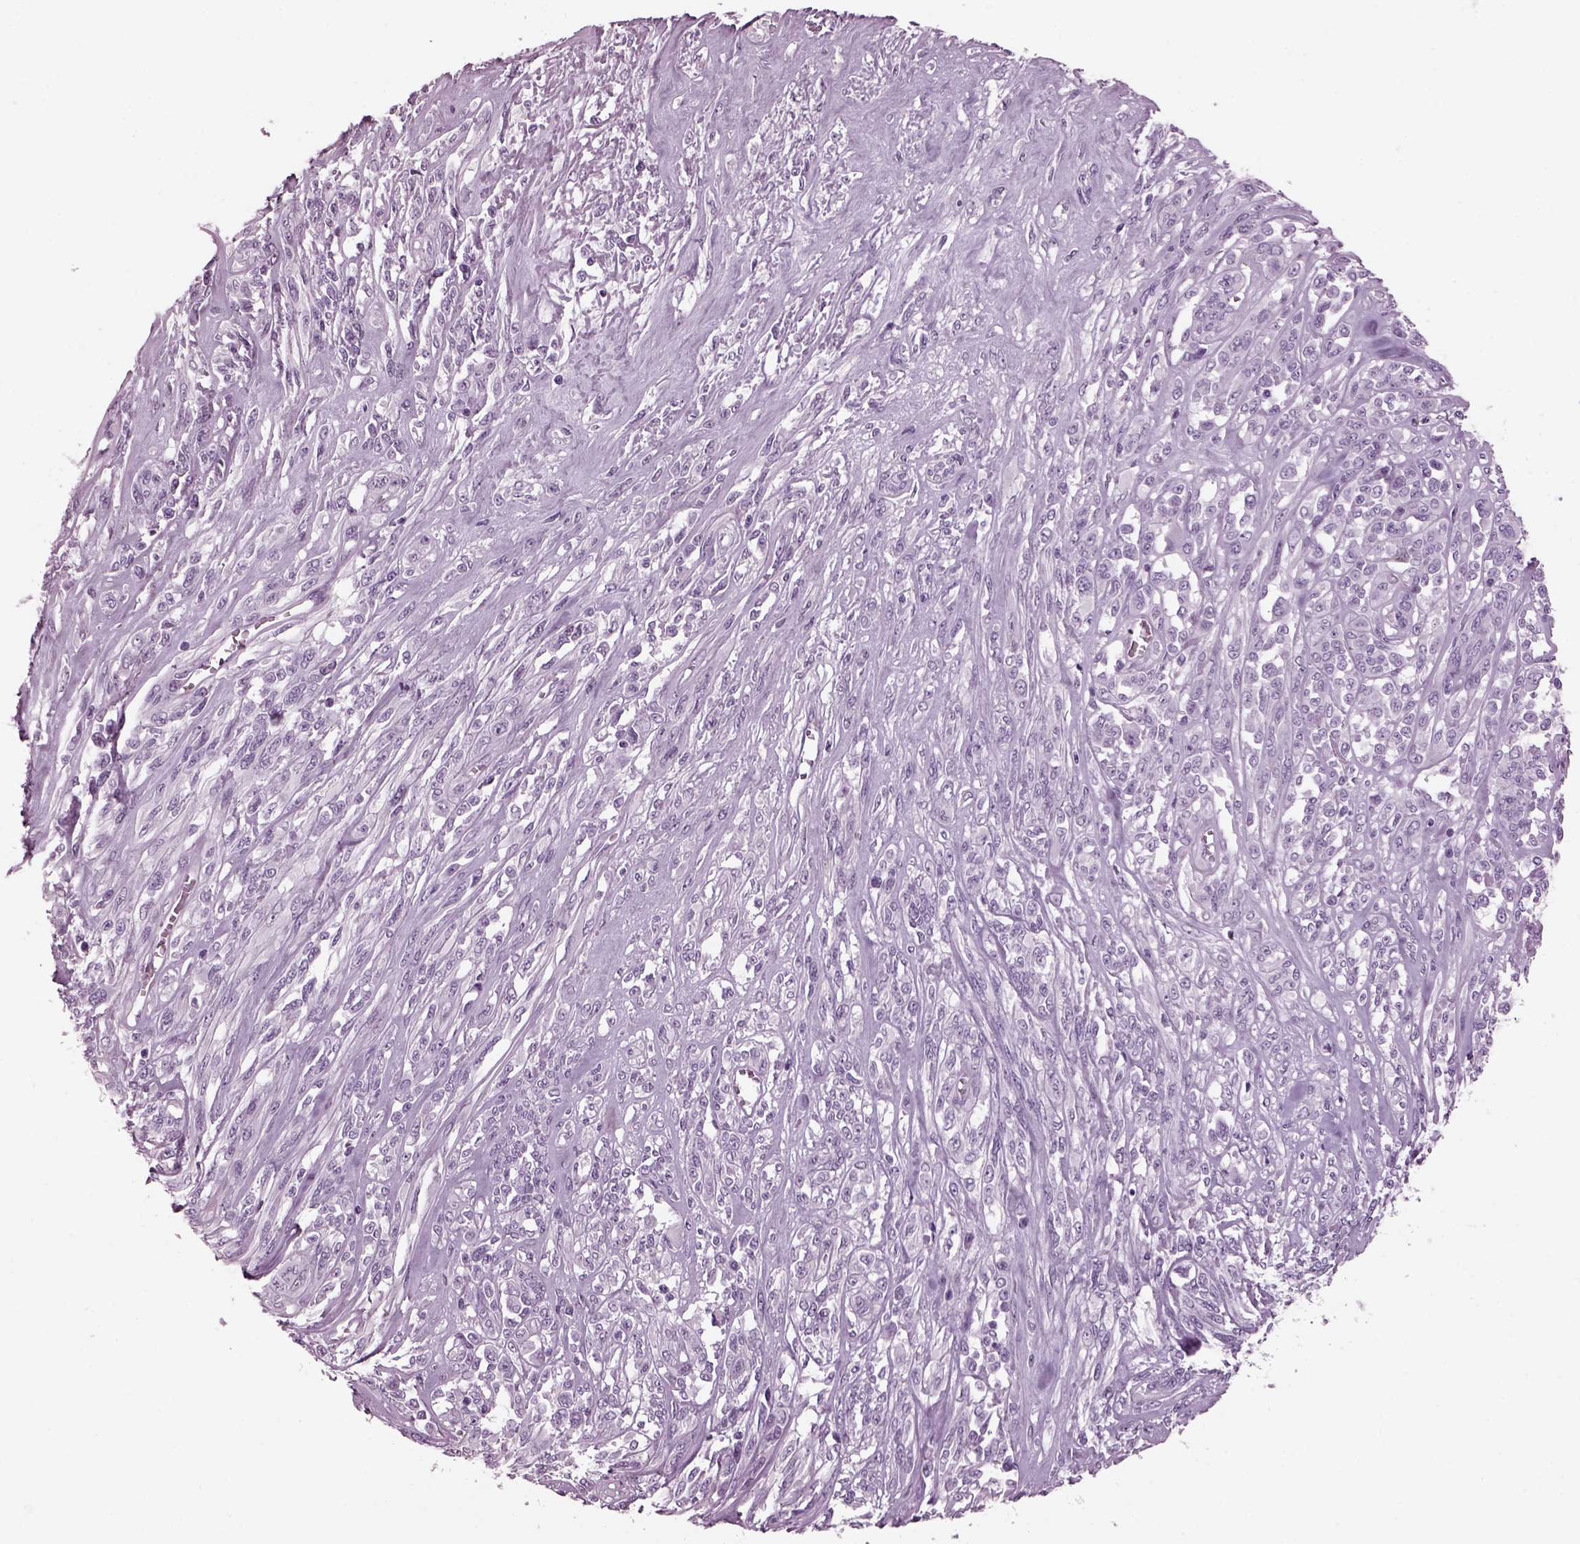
{"staining": {"intensity": "negative", "quantity": "none", "location": "none"}, "tissue": "melanoma", "cell_type": "Tumor cells", "image_type": "cancer", "snomed": [{"axis": "morphology", "description": "Malignant melanoma, NOS"}, {"axis": "topography", "description": "Skin"}], "caption": "High power microscopy histopathology image of an immunohistochemistry micrograph of malignant melanoma, revealing no significant expression in tumor cells.", "gene": "TPPP2", "patient": {"sex": "female", "age": 91}}